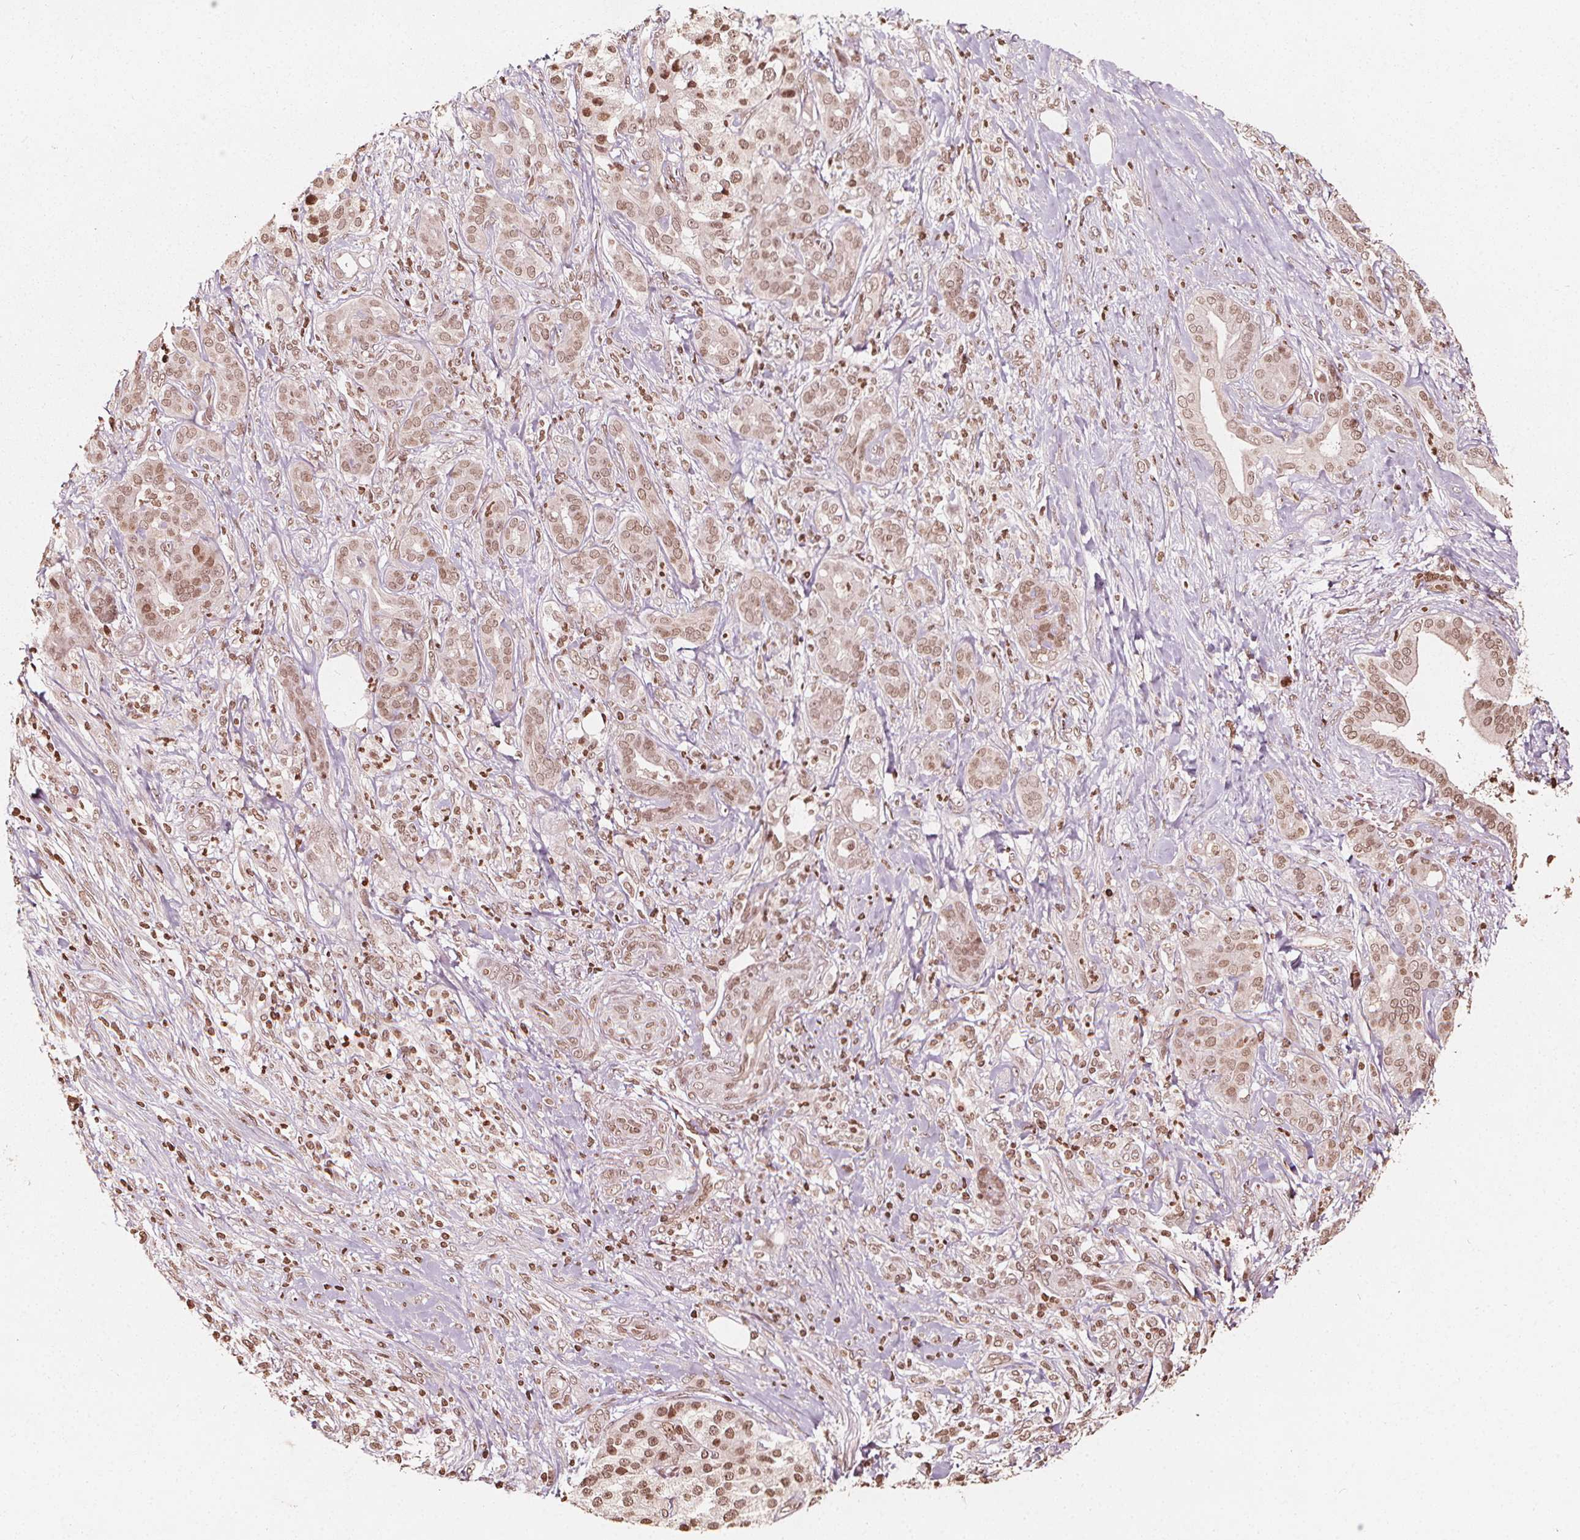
{"staining": {"intensity": "weak", "quantity": ">75%", "location": "nuclear"}, "tissue": "pancreatic cancer", "cell_type": "Tumor cells", "image_type": "cancer", "snomed": [{"axis": "morphology", "description": "Normal tissue, NOS"}, {"axis": "morphology", "description": "Inflammation, NOS"}, {"axis": "morphology", "description": "Adenocarcinoma, NOS"}, {"axis": "topography", "description": "Pancreas"}], "caption": "Human pancreatic cancer (adenocarcinoma) stained for a protein (brown) demonstrates weak nuclear positive expression in approximately >75% of tumor cells.", "gene": "H3C14", "patient": {"sex": "male", "age": 57}}